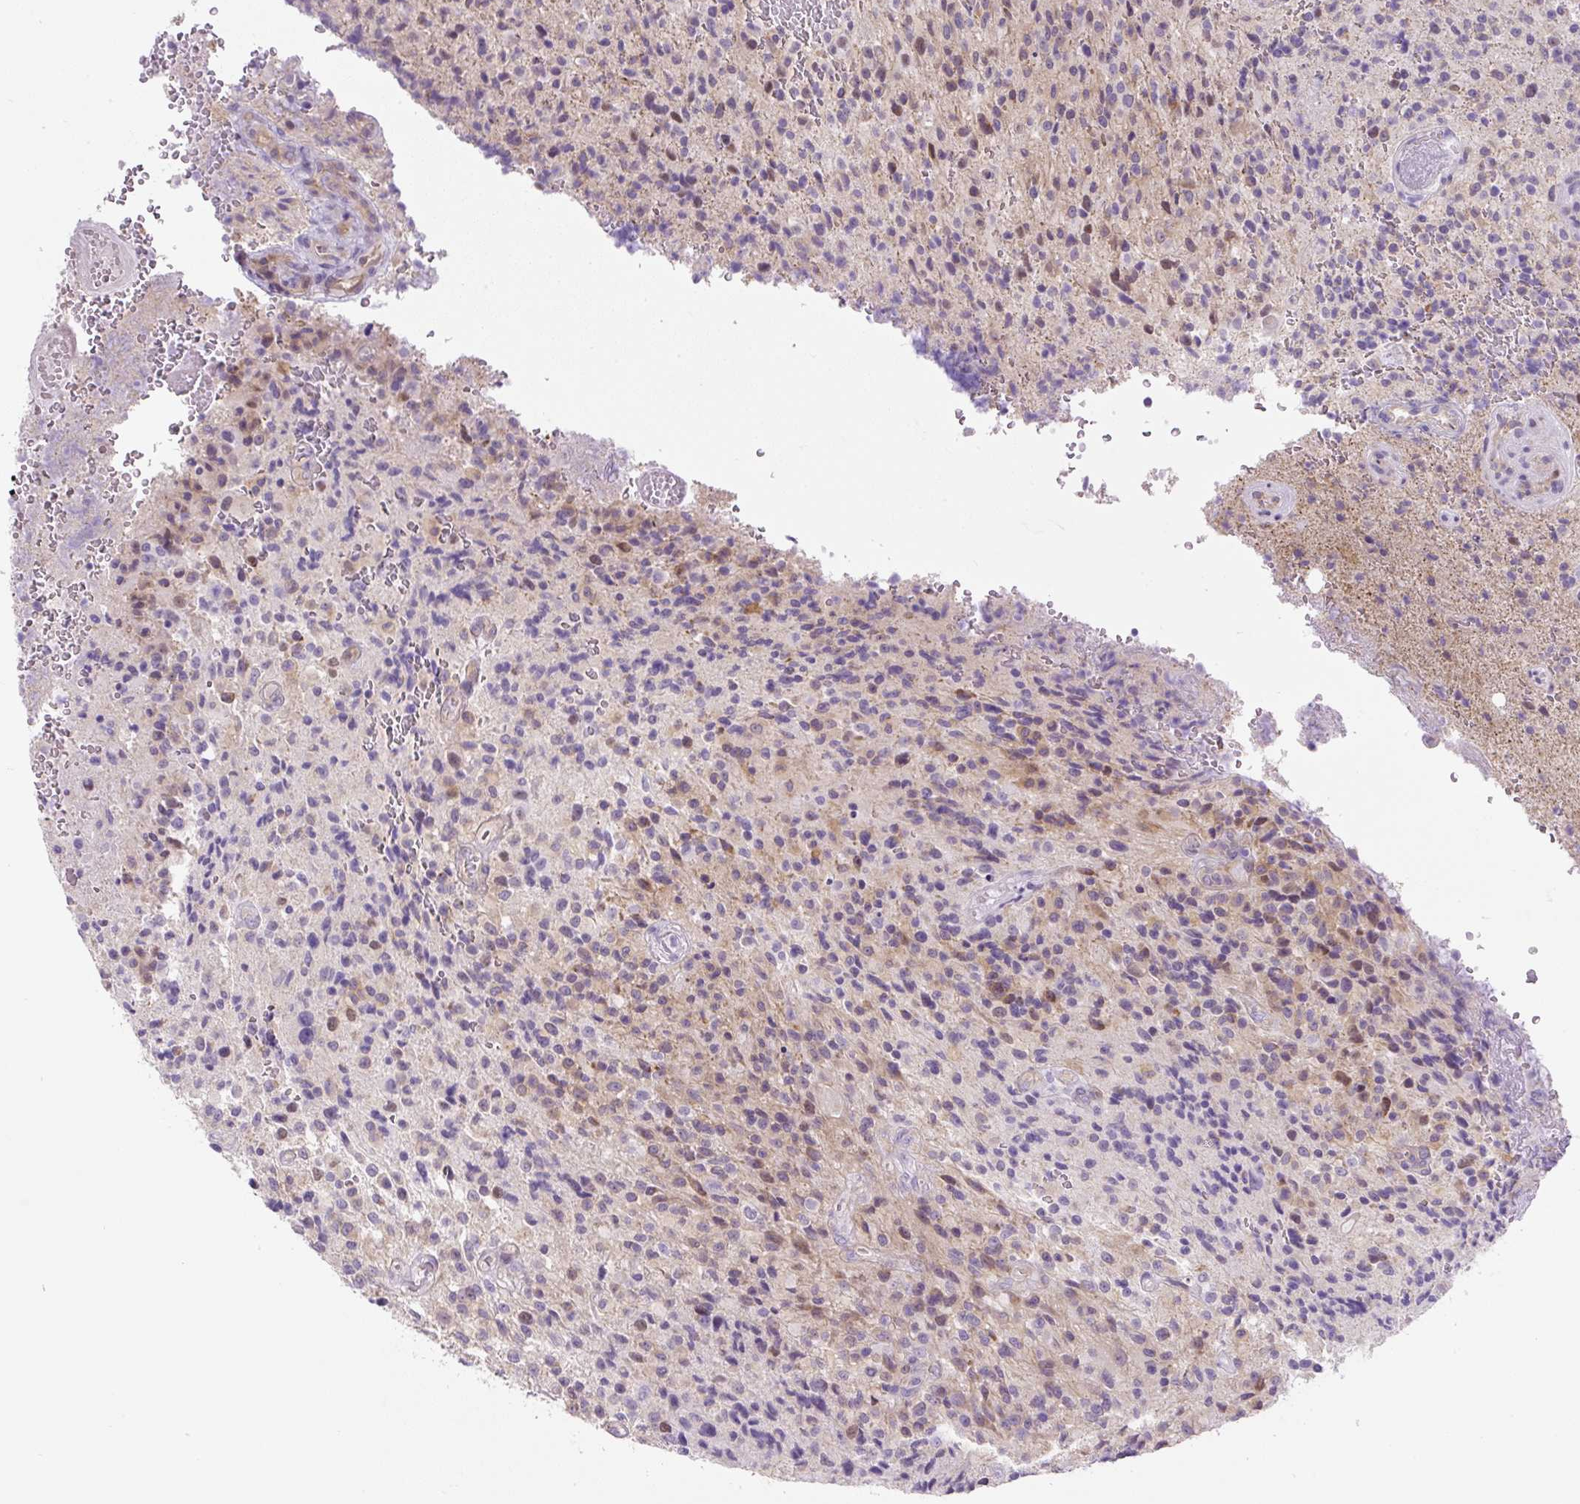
{"staining": {"intensity": "moderate", "quantity": "<25%", "location": "nuclear"}, "tissue": "glioma", "cell_type": "Tumor cells", "image_type": "cancer", "snomed": [{"axis": "morphology", "description": "Normal tissue, NOS"}, {"axis": "morphology", "description": "Glioma, malignant, High grade"}, {"axis": "topography", "description": "Cerebral cortex"}], "caption": "Malignant high-grade glioma stained with a protein marker exhibits moderate staining in tumor cells.", "gene": "ADAMTS19", "patient": {"sex": "male", "age": 56}}